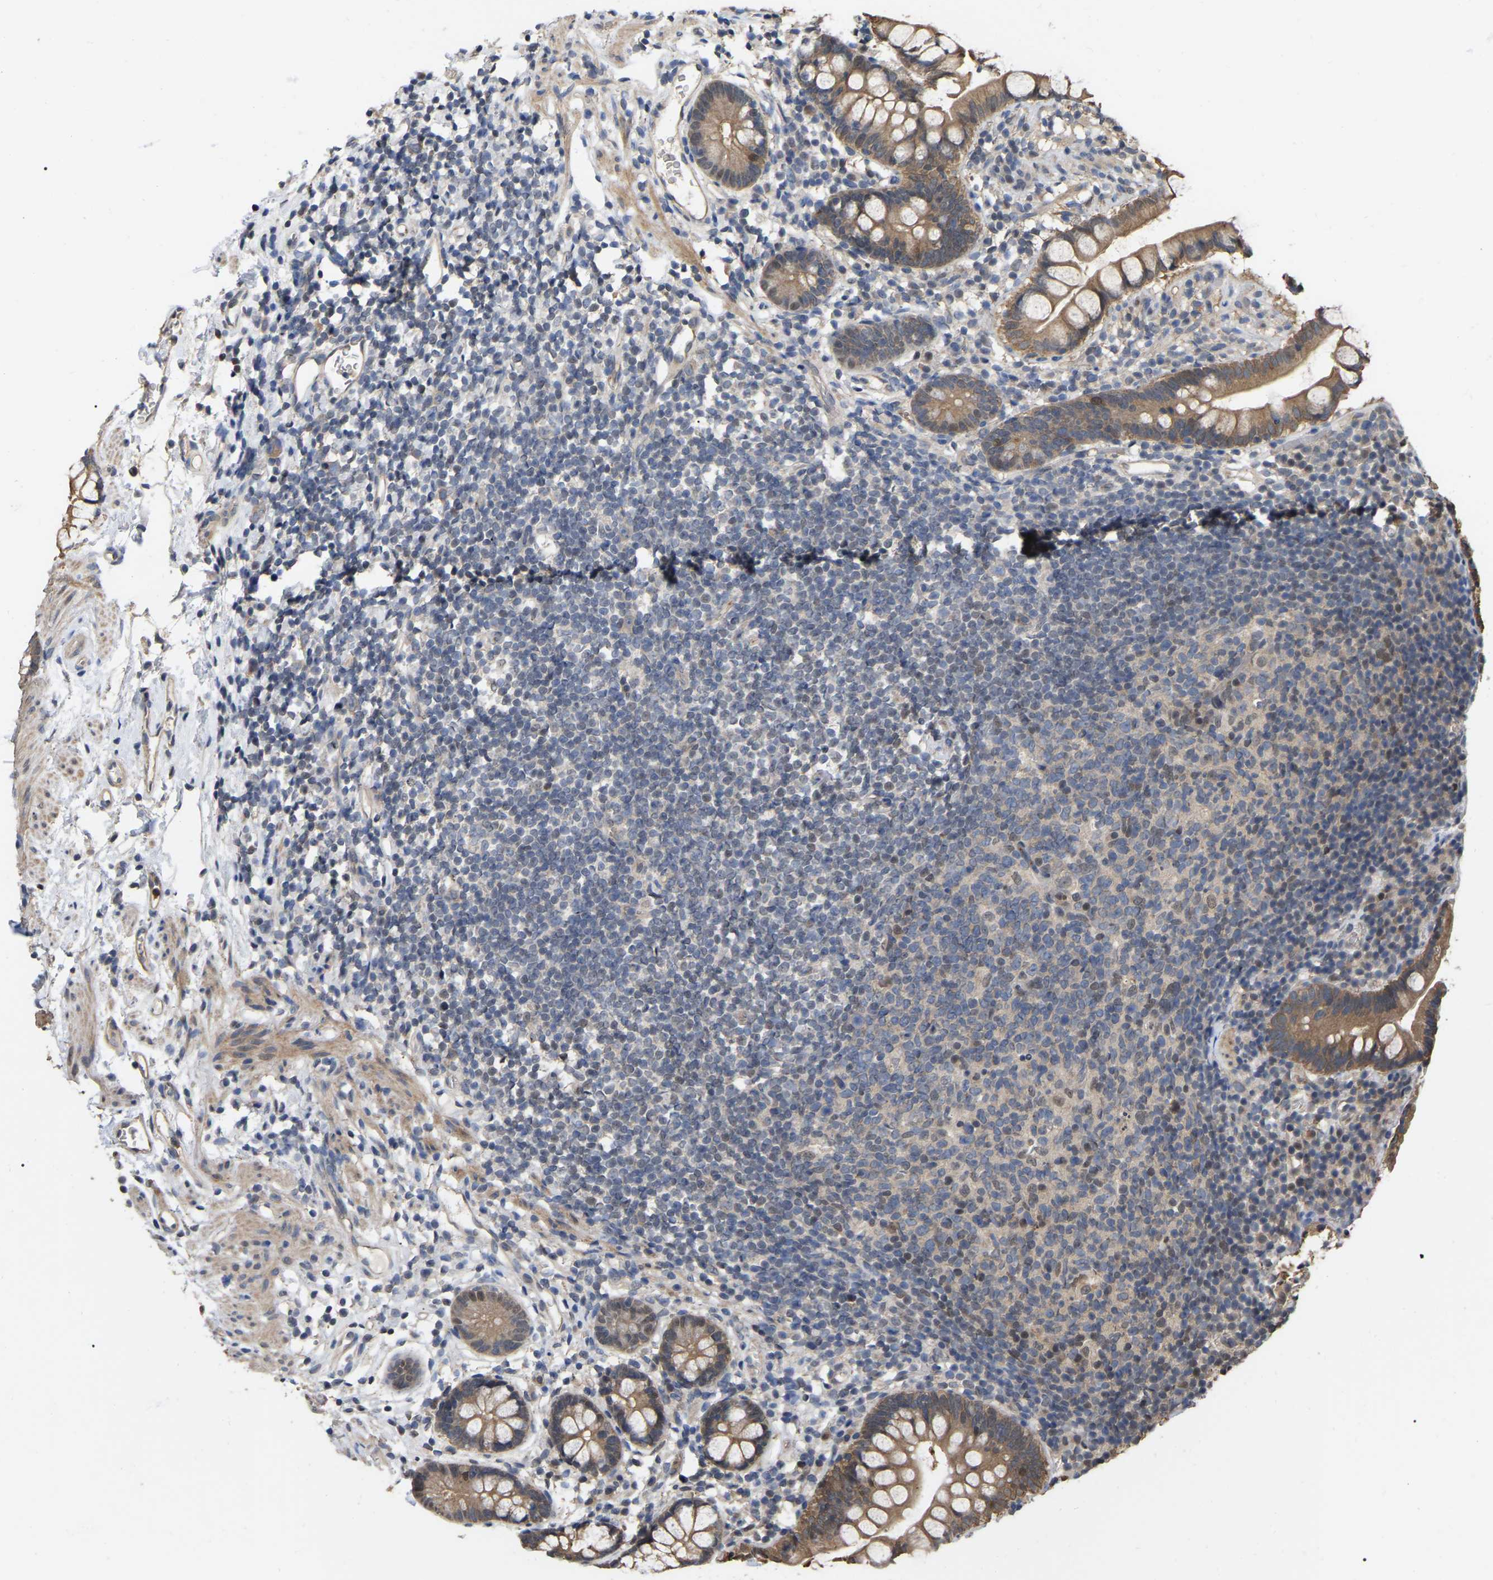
{"staining": {"intensity": "moderate", "quantity": ">75%", "location": "cytoplasmic/membranous"}, "tissue": "small intestine", "cell_type": "Glandular cells", "image_type": "normal", "snomed": [{"axis": "morphology", "description": "Normal tissue, NOS"}, {"axis": "topography", "description": "Small intestine"}], "caption": "An IHC histopathology image of normal tissue is shown. Protein staining in brown highlights moderate cytoplasmic/membranous positivity in small intestine within glandular cells.", "gene": "FAM219A", "patient": {"sex": "female", "age": 84}}